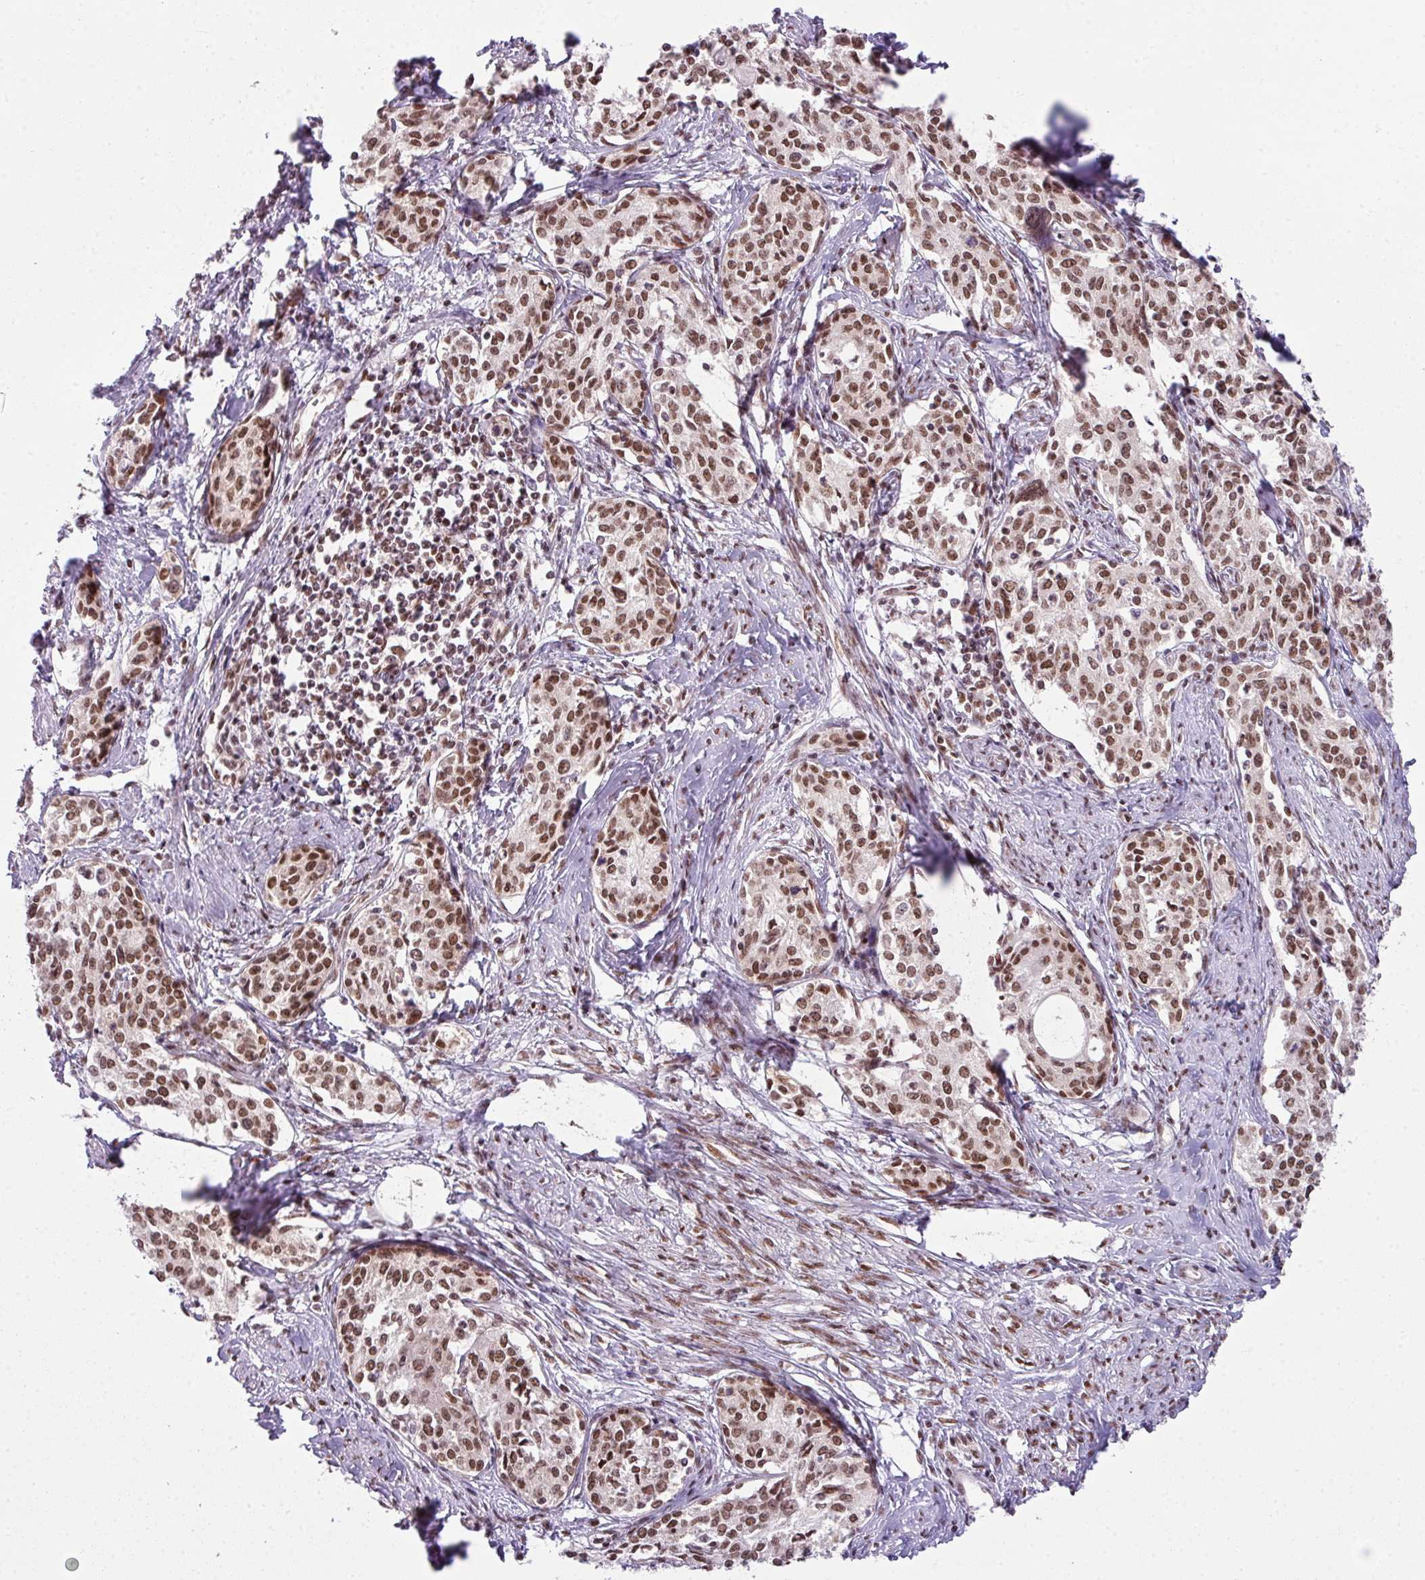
{"staining": {"intensity": "strong", "quantity": ">75%", "location": "nuclear"}, "tissue": "cervical cancer", "cell_type": "Tumor cells", "image_type": "cancer", "snomed": [{"axis": "morphology", "description": "Squamous cell carcinoma, NOS"}, {"axis": "morphology", "description": "Adenocarcinoma, NOS"}, {"axis": "topography", "description": "Cervix"}], "caption": "Strong nuclear staining is appreciated in about >75% of tumor cells in cervical cancer.", "gene": "ARL6IP4", "patient": {"sex": "female", "age": 52}}